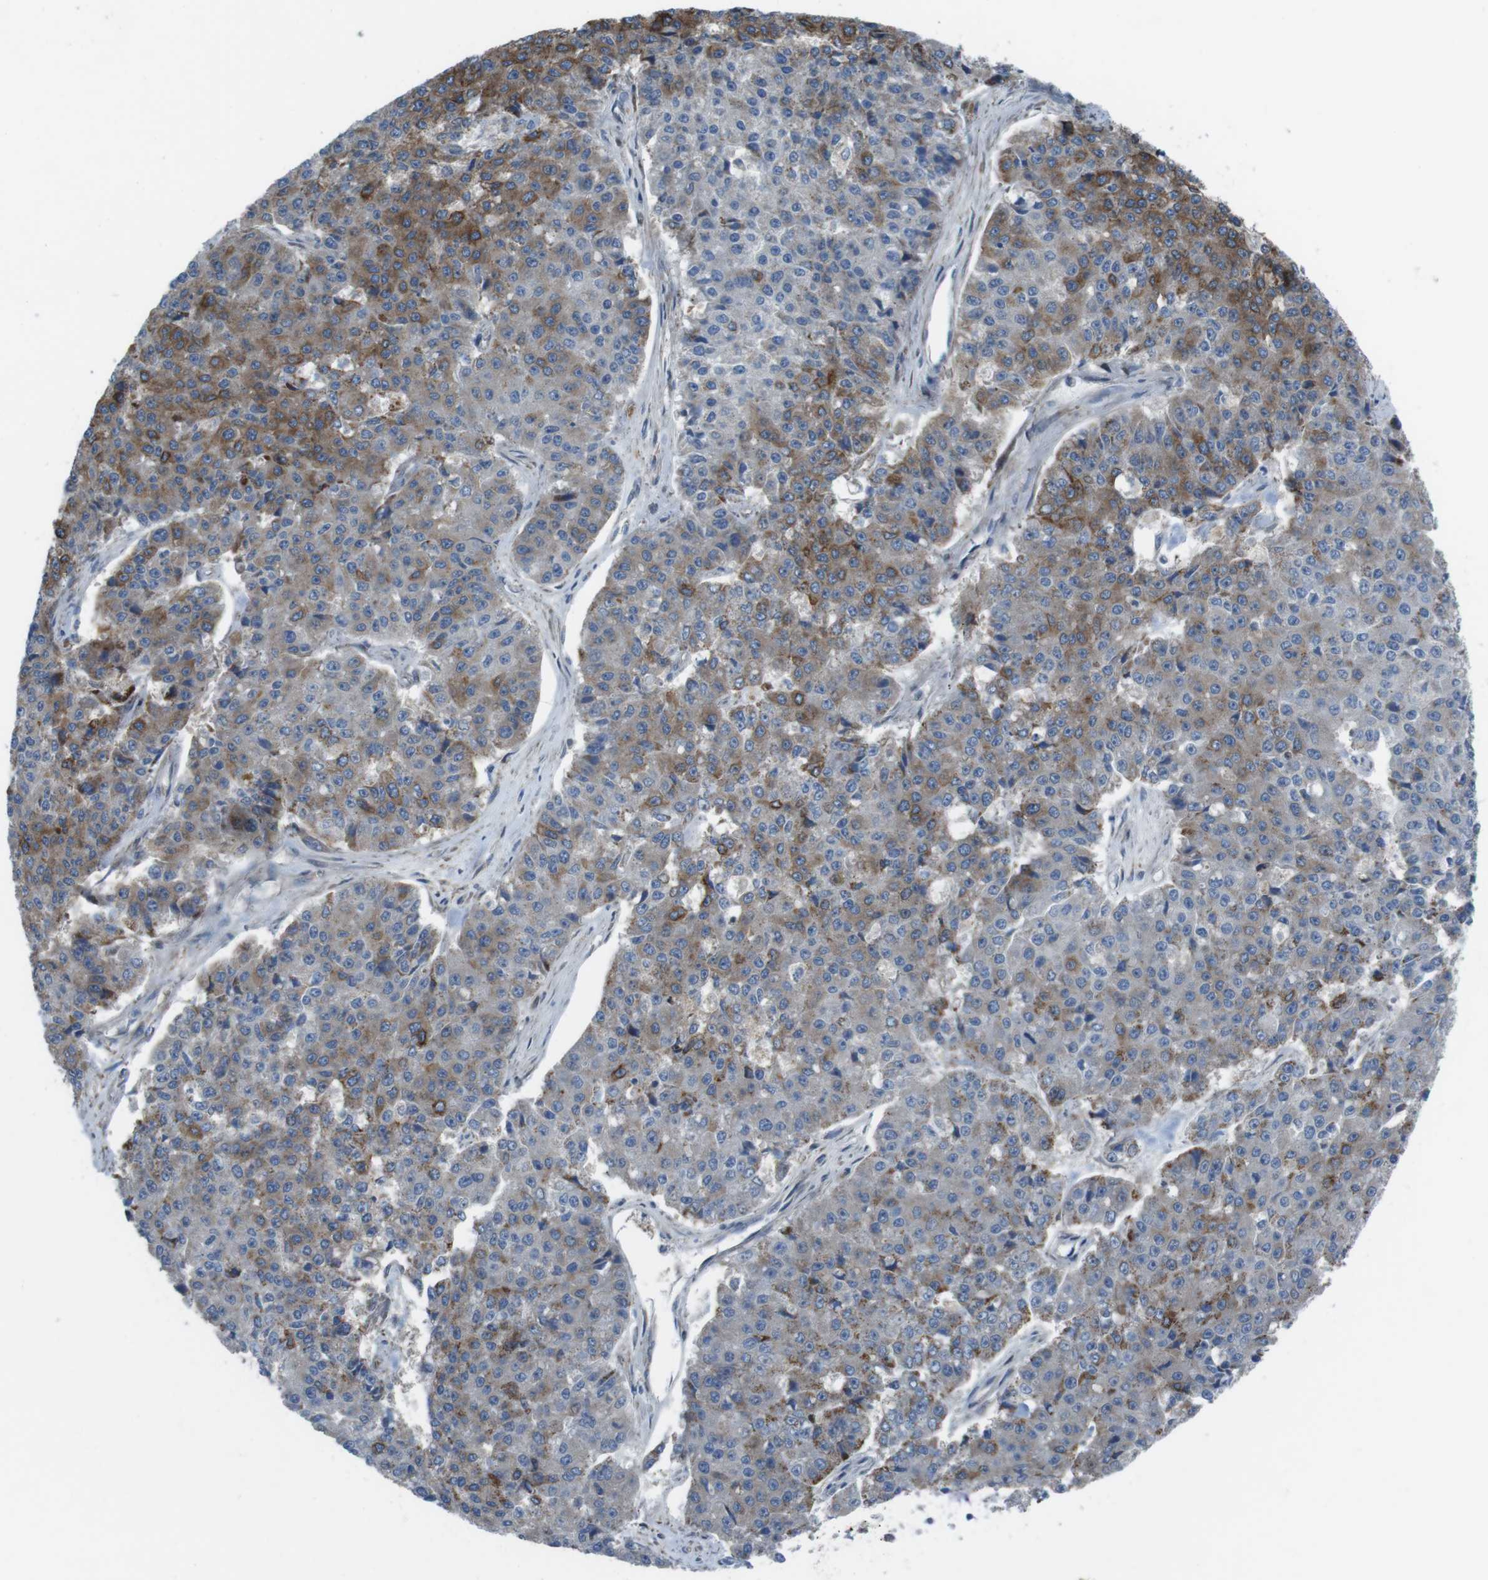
{"staining": {"intensity": "moderate", "quantity": "25%-75%", "location": "cytoplasmic/membranous"}, "tissue": "pancreatic cancer", "cell_type": "Tumor cells", "image_type": "cancer", "snomed": [{"axis": "morphology", "description": "Adenocarcinoma, NOS"}, {"axis": "topography", "description": "Pancreas"}], "caption": "A medium amount of moderate cytoplasmic/membranous staining is appreciated in about 25%-75% of tumor cells in pancreatic cancer tissue.", "gene": "FAM174B", "patient": {"sex": "male", "age": 50}}